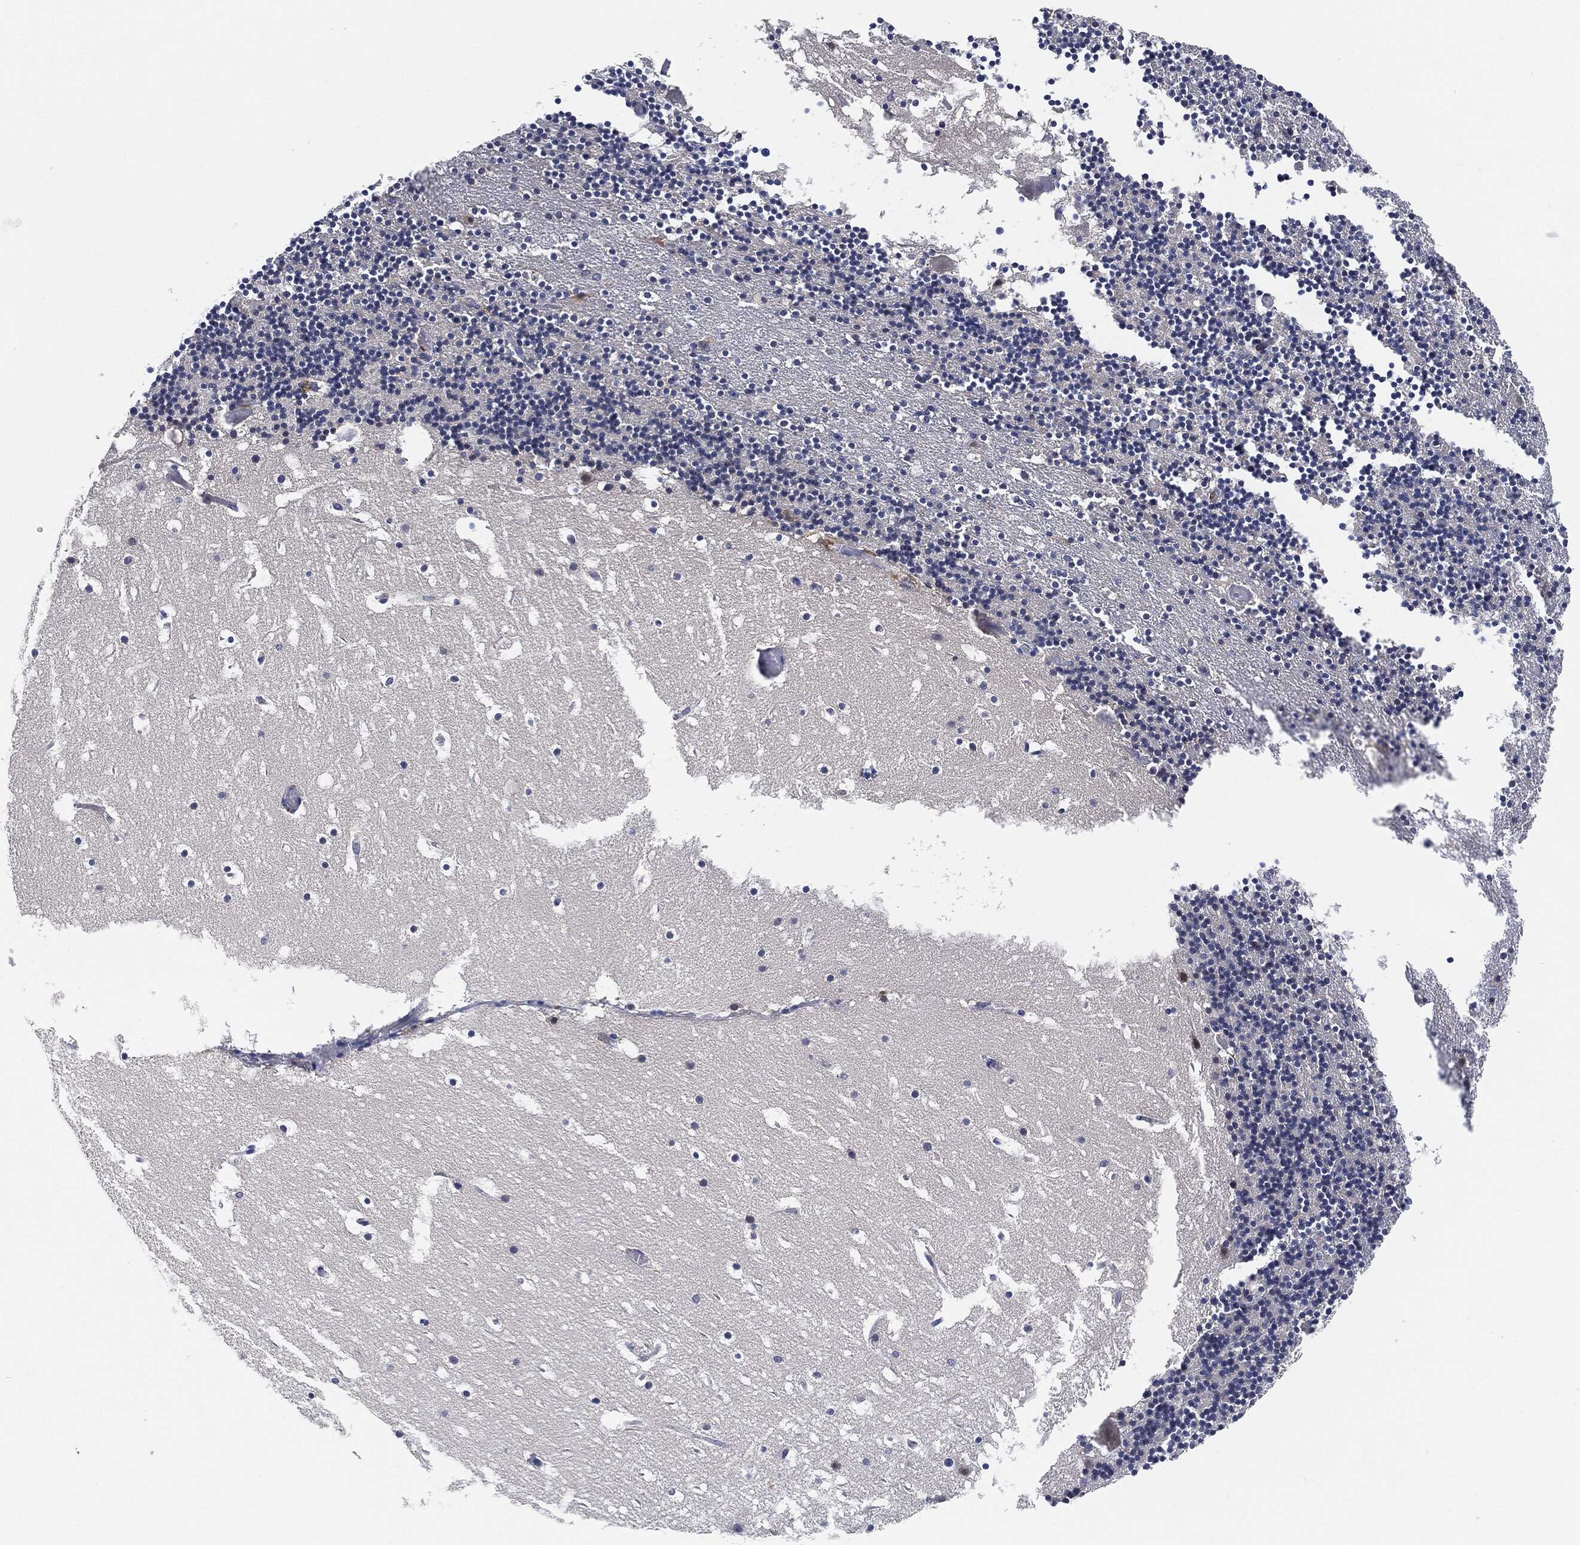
{"staining": {"intensity": "negative", "quantity": "none", "location": "none"}, "tissue": "cerebellum", "cell_type": "Cells in granular layer", "image_type": "normal", "snomed": [{"axis": "morphology", "description": "Normal tissue, NOS"}, {"axis": "topography", "description": "Cerebellum"}], "caption": "Immunohistochemical staining of normal human cerebellum reveals no significant positivity in cells in granular layer. (Brightfield microscopy of DAB (3,3'-diaminobenzidine) immunohistochemistry (IHC) at high magnification).", "gene": "VSIG4", "patient": {"sex": "male", "age": 37}}